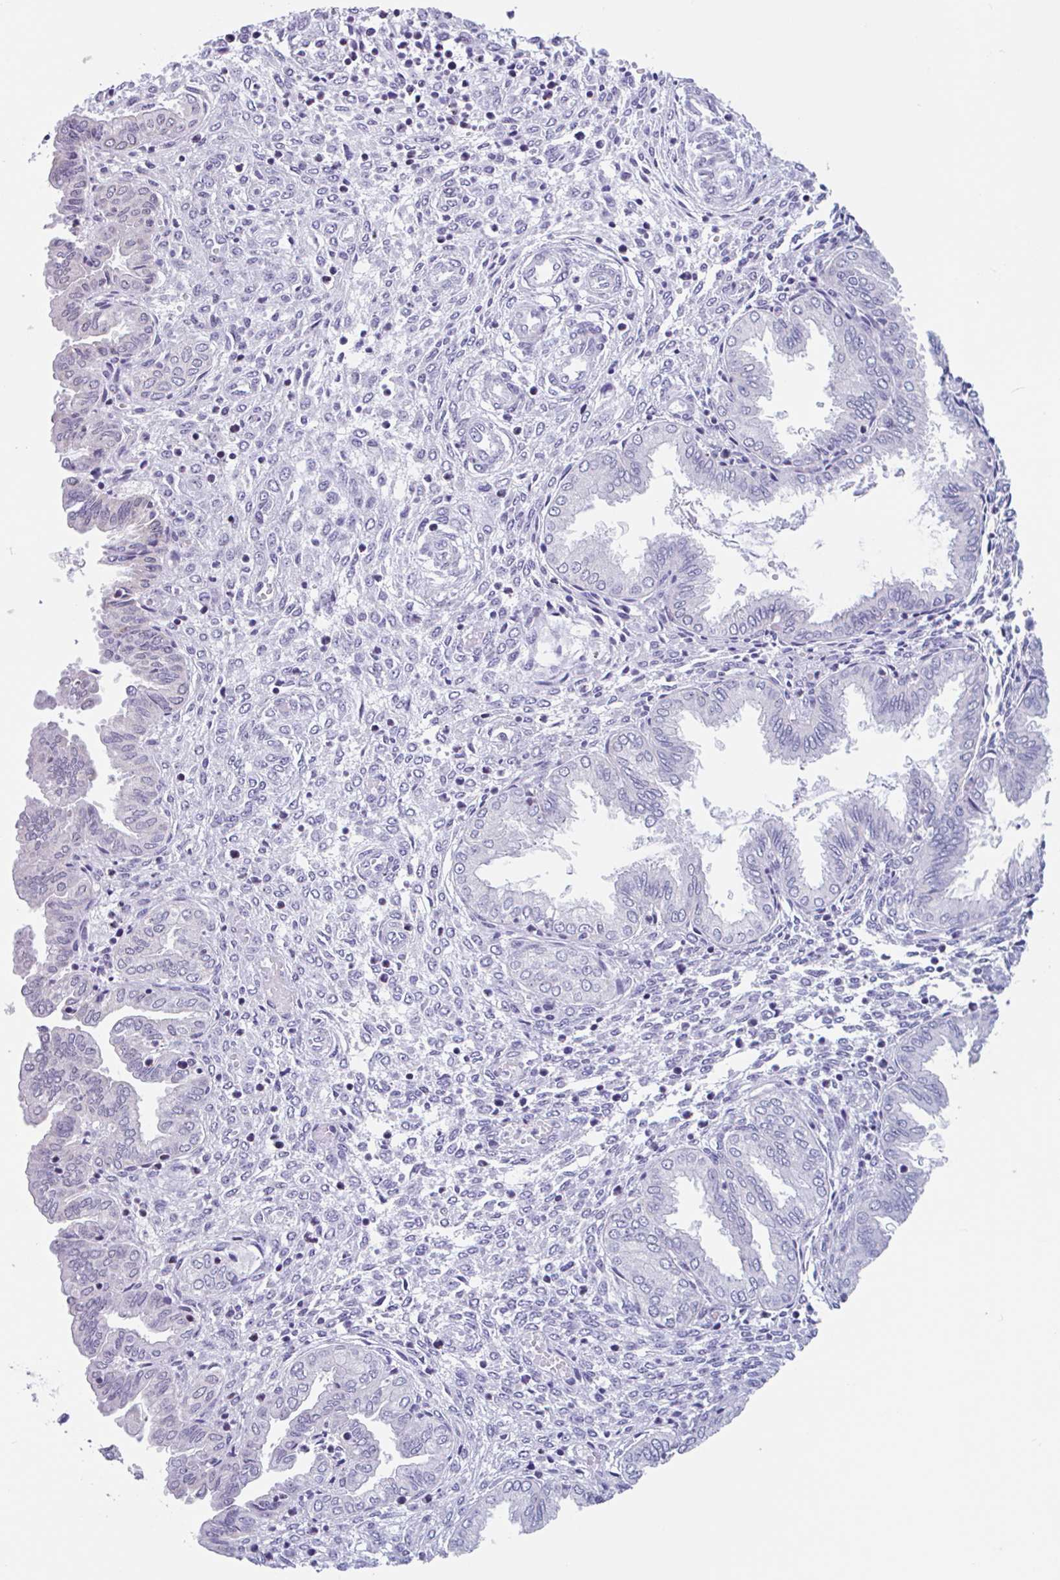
{"staining": {"intensity": "weak", "quantity": "<25%", "location": "nuclear"}, "tissue": "endometrium", "cell_type": "Cells in endometrial stroma", "image_type": "normal", "snomed": [{"axis": "morphology", "description": "Normal tissue, NOS"}, {"axis": "topography", "description": "Endometrium"}], "caption": "An immunohistochemistry (IHC) photomicrograph of normal endometrium is shown. There is no staining in cells in endometrial stroma of endometrium. (Stains: DAB immunohistochemistry with hematoxylin counter stain, Microscopy: brightfield microscopy at high magnification).", "gene": "LENG9", "patient": {"sex": "female", "age": 33}}